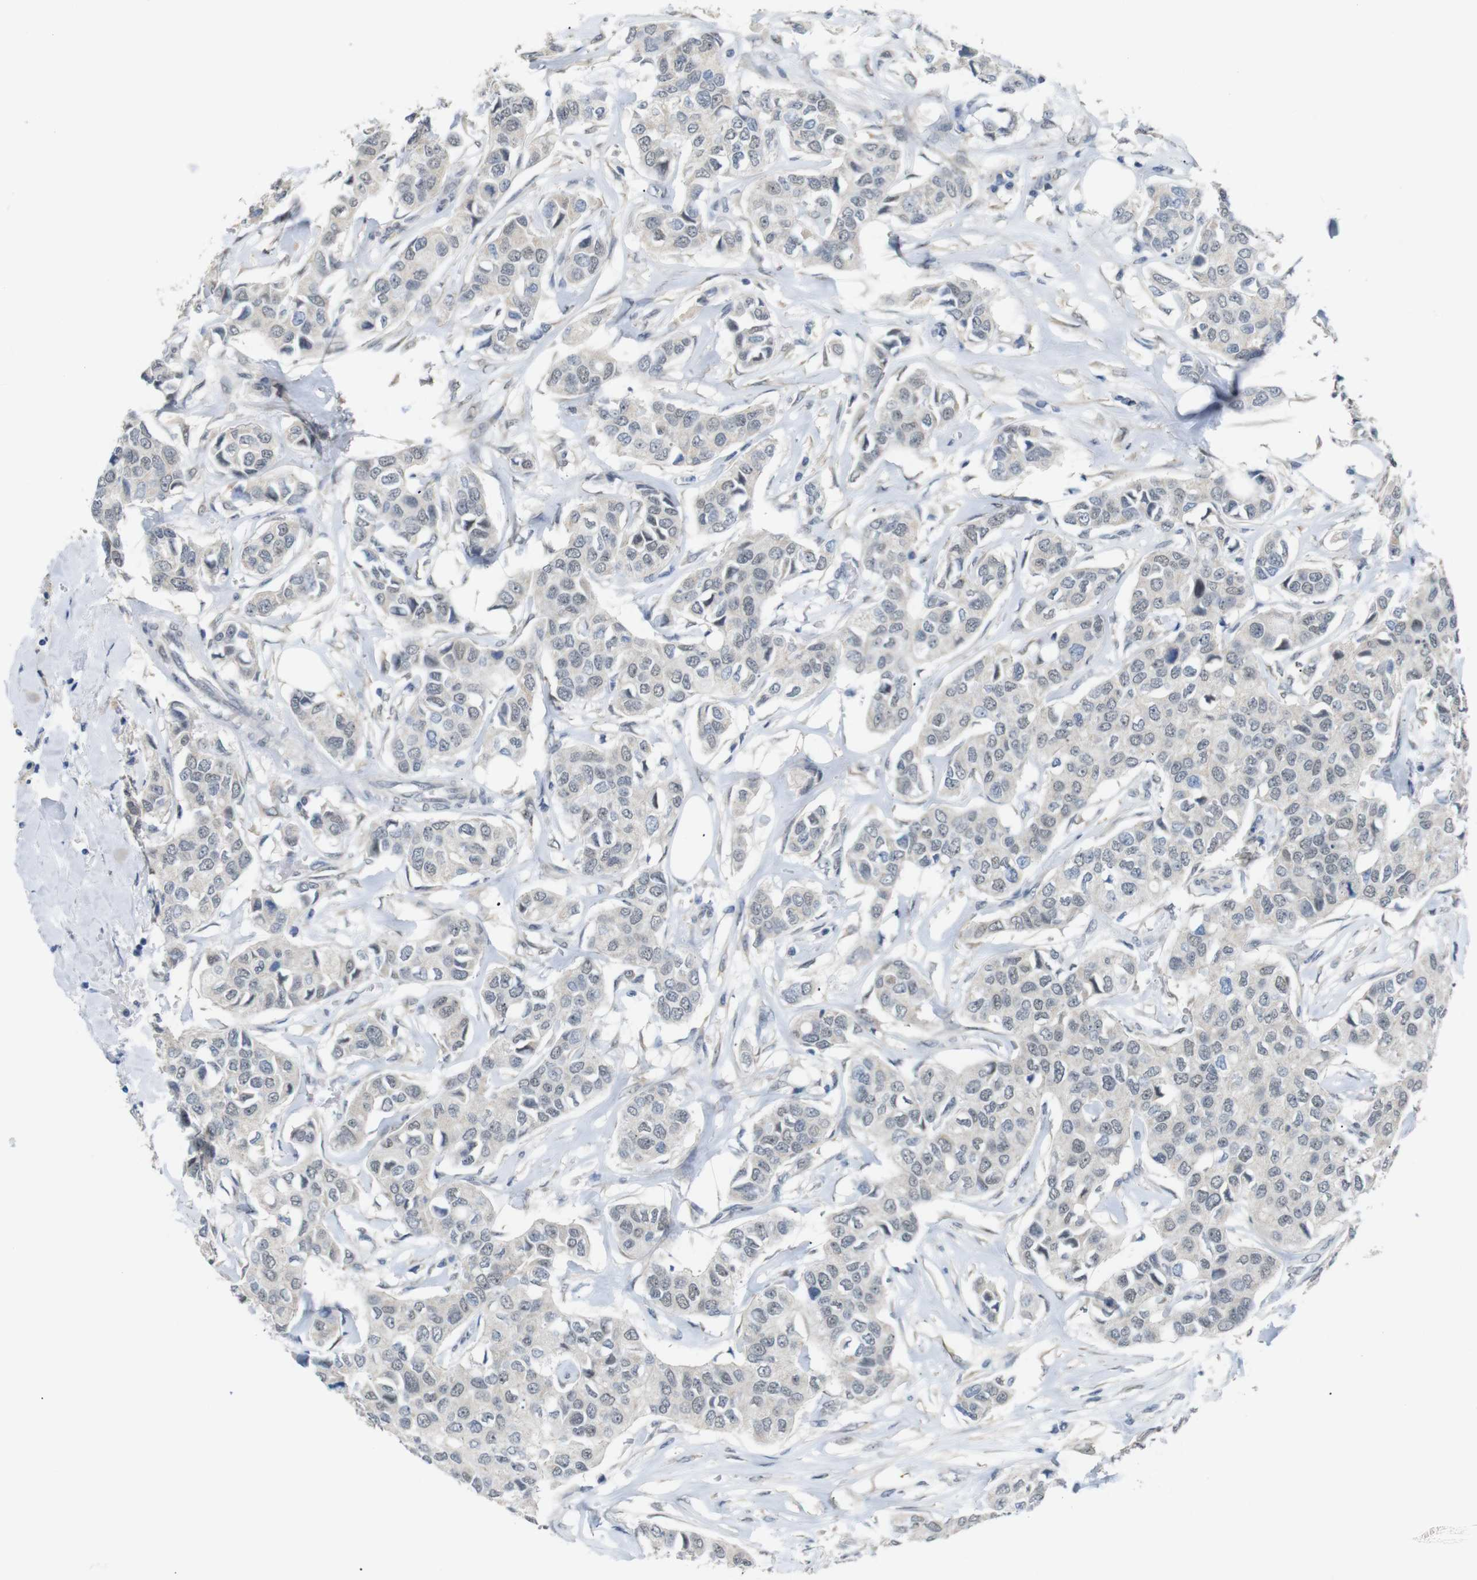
{"staining": {"intensity": "negative", "quantity": "none", "location": "none"}, "tissue": "breast cancer", "cell_type": "Tumor cells", "image_type": "cancer", "snomed": [{"axis": "morphology", "description": "Duct carcinoma"}, {"axis": "topography", "description": "Breast"}], "caption": "DAB immunohistochemical staining of breast infiltrating ductal carcinoma displays no significant staining in tumor cells.", "gene": "GPR158", "patient": {"sex": "female", "age": 80}}